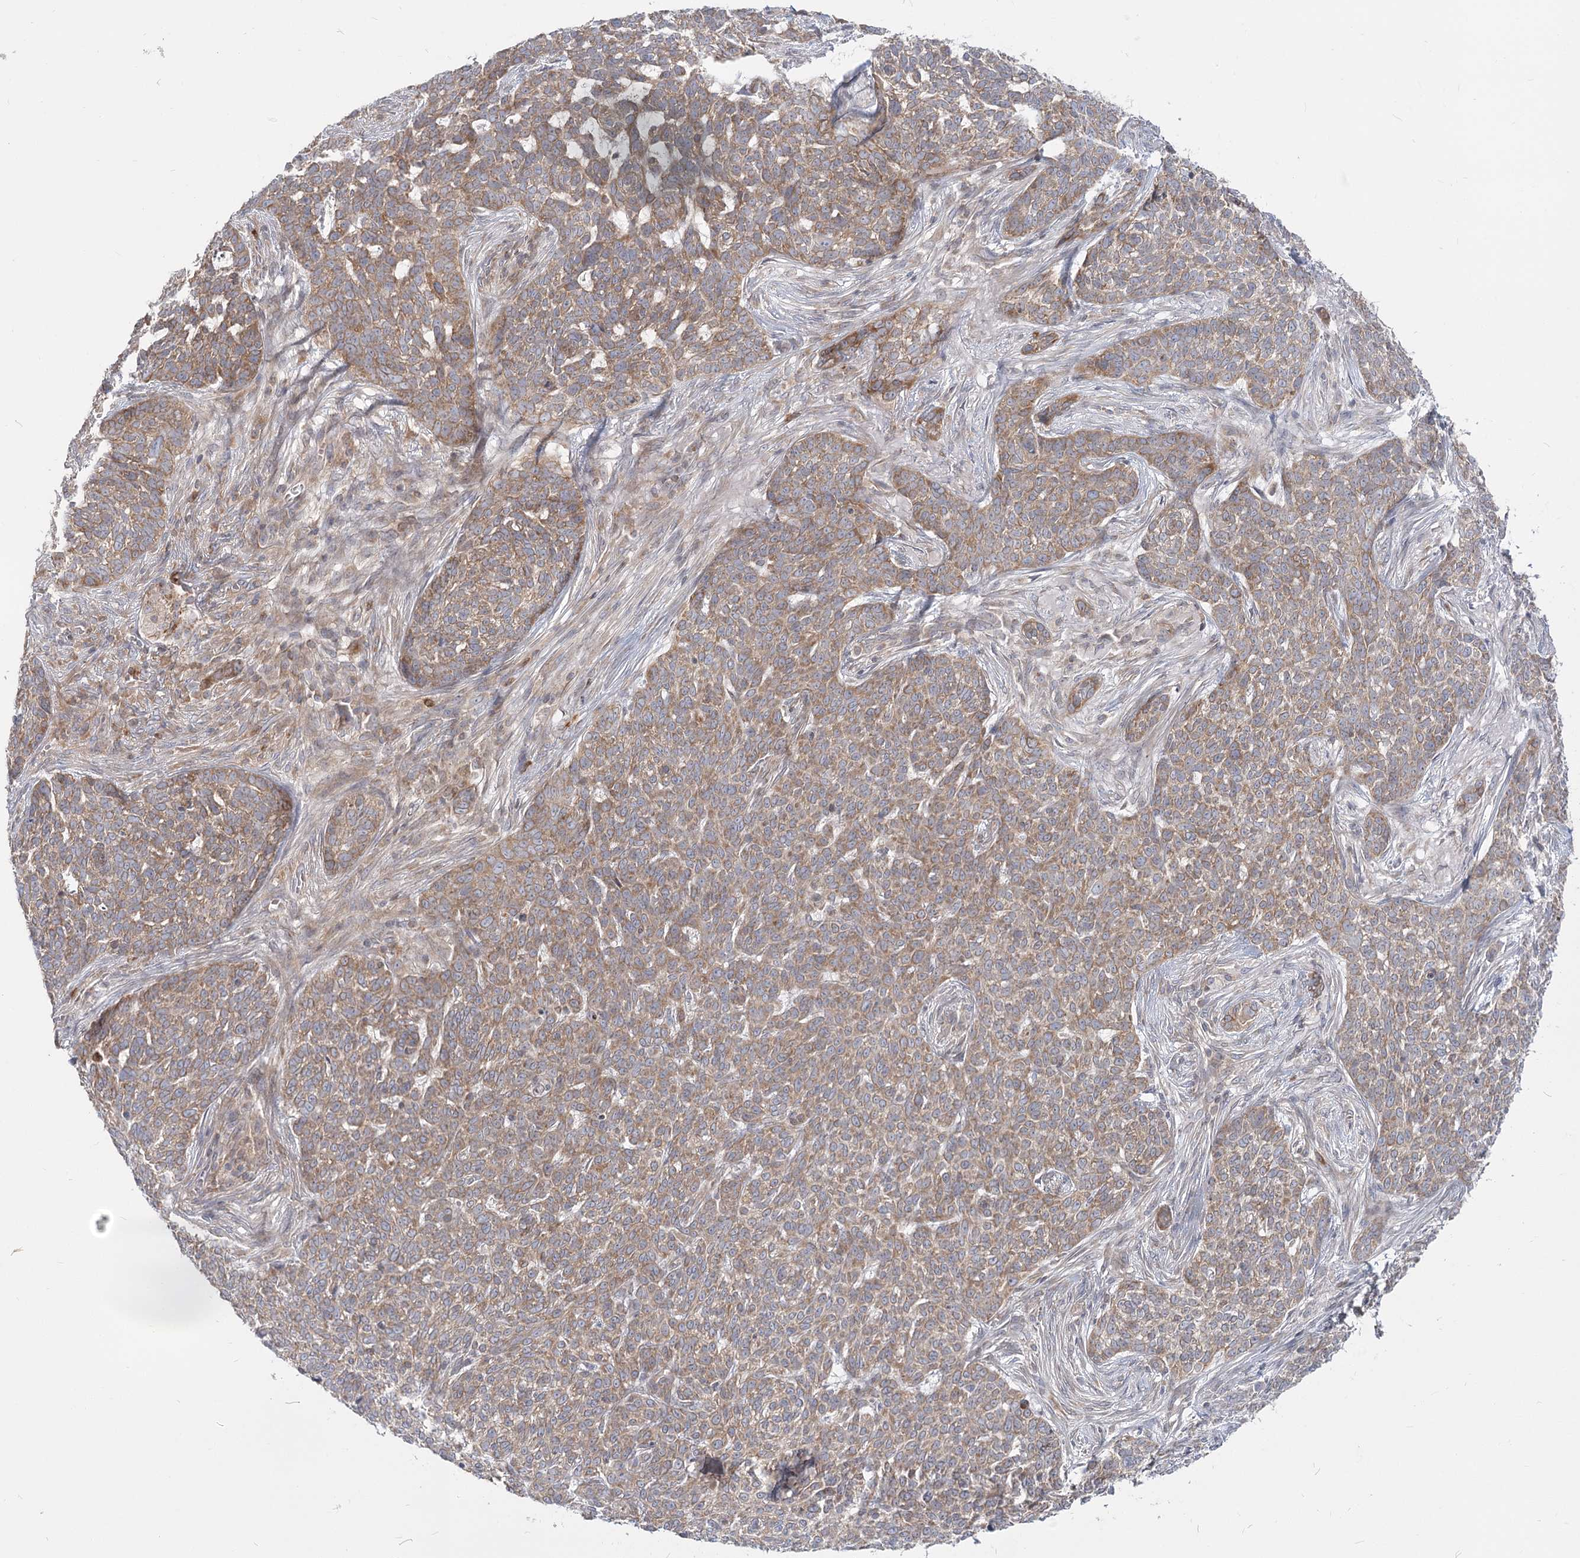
{"staining": {"intensity": "moderate", "quantity": ">75%", "location": "cytoplasmic/membranous"}, "tissue": "skin cancer", "cell_type": "Tumor cells", "image_type": "cancer", "snomed": [{"axis": "morphology", "description": "Basal cell carcinoma"}, {"axis": "topography", "description": "Skin"}], "caption": "This micrograph demonstrates immunohistochemistry staining of human skin cancer, with medium moderate cytoplasmic/membranous expression in approximately >75% of tumor cells.", "gene": "MTMR3", "patient": {"sex": "male", "age": 85}}